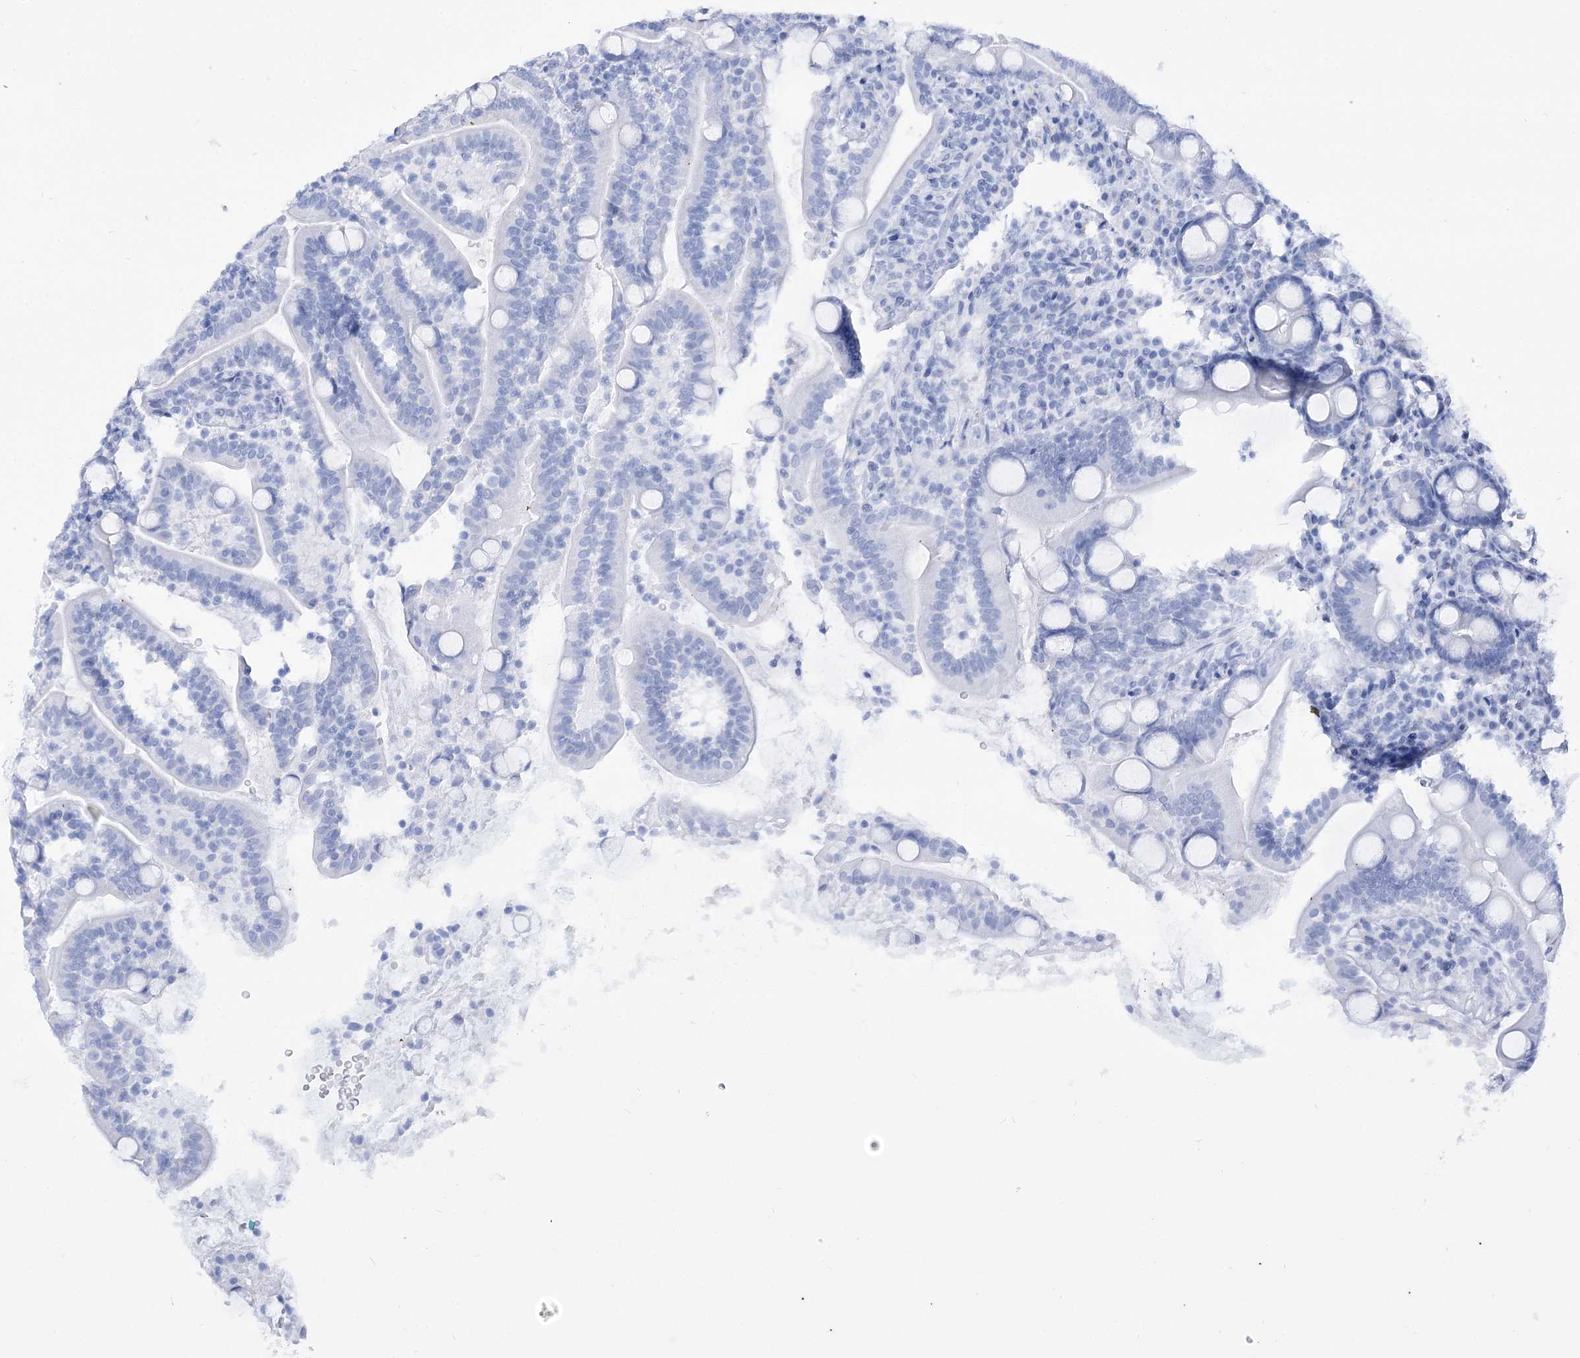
{"staining": {"intensity": "negative", "quantity": "none", "location": "none"}, "tissue": "duodenum", "cell_type": "Glandular cells", "image_type": "normal", "snomed": [{"axis": "morphology", "description": "Normal tissue, NOS"}, {"axis": "topography", "description": "Duodenum"}], "caption": "Immunohistochemical staining of unremarkable human duodenum displays no significant expression in glandular cells.", "gene": "SIAE", "patient": {"sex": "male", "age": 35}}